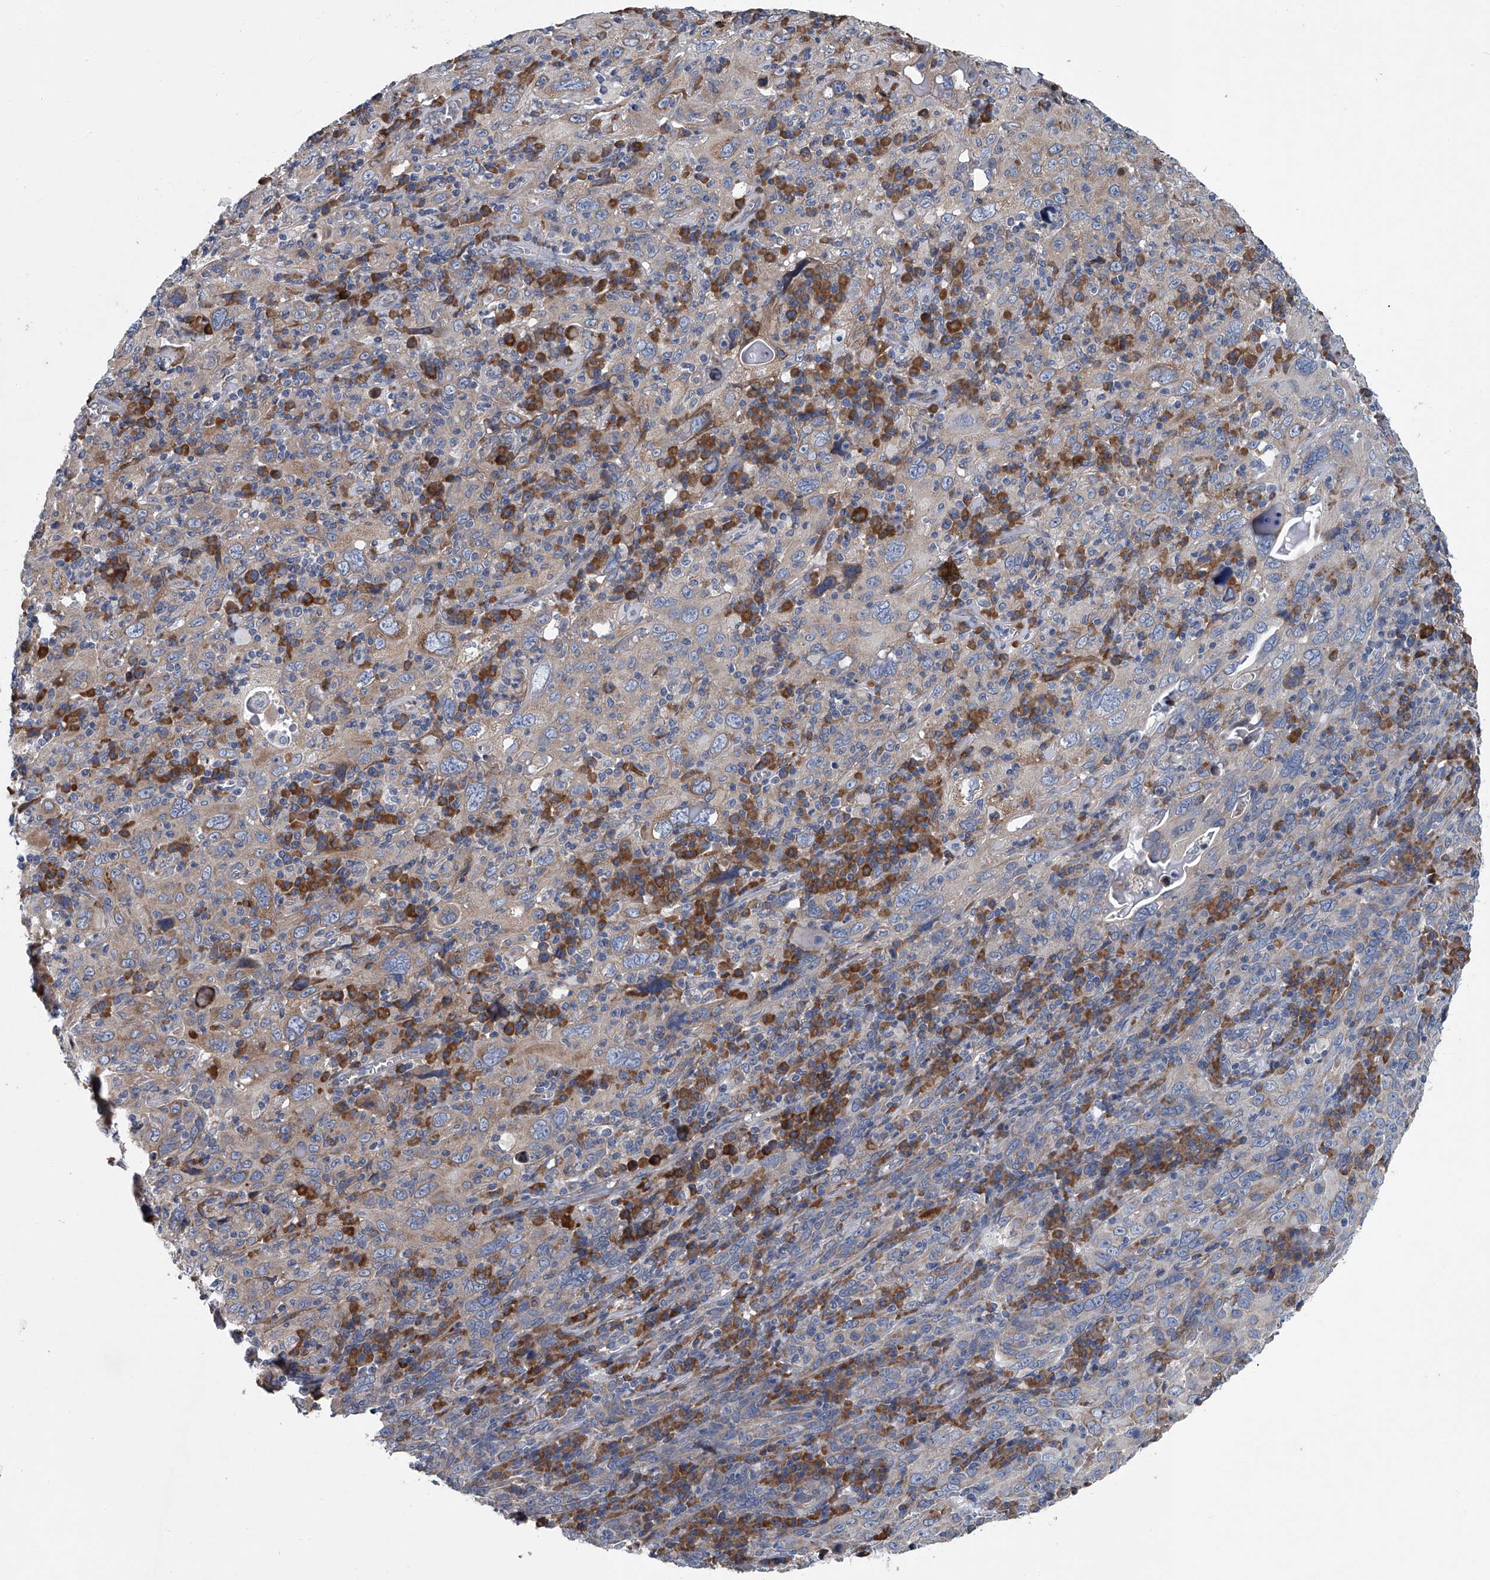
{"staining": {"intensity": "weak", "quantity": "25%-75%", "location": "cytoplasmic/membranous"}, "tissue": "cervical cancer", "cell_type": "Tumor cells", "image_type": "cancer", "snomed": [{"axis": "morphology", "description": "Squamous cell carcinoma, NOS"}, {"axis": "topography", "description": "Cervix"}], "caption": "A low amount of weak cytoplasmic/membranous expression is identified in about 25%-75% of tumor cells in cervical squamous cell carcinoma tissue. (Stains: DAB (3,3'-diaminobenzidine) in brown, nuclei in blue, Microscopy: brightfield microscopy at high magnification).", "gene": "ABCG1", "patient": {"sex": "female", "age": 46}}